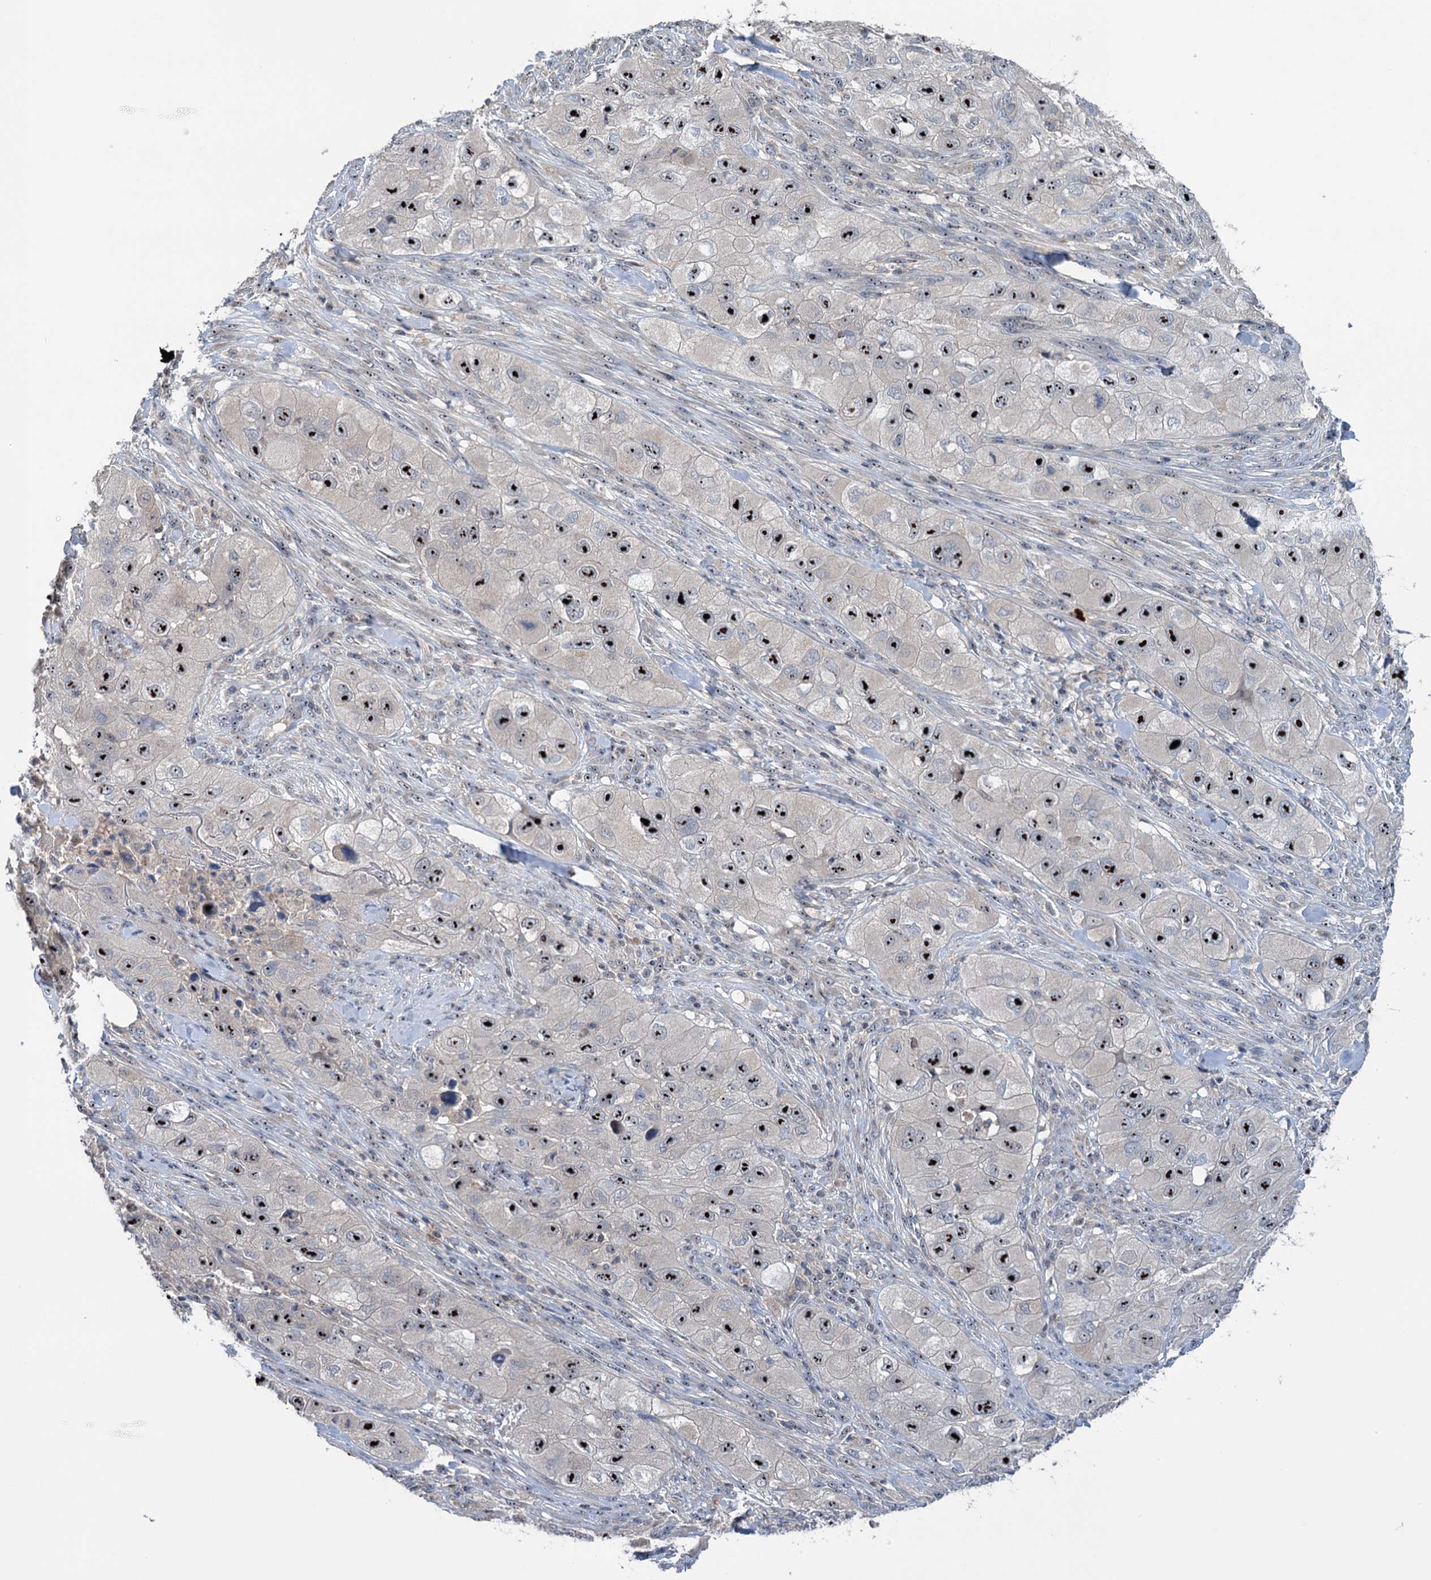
{"staining": {"intensity": "strong", "quantity": "25%-75%", "location": "nuclear"}, "tissue": "skin cancer", "cell_type": "Tumor cells", "image_type": "cancer", "snomed": [{"axis": "morphology", "description": "Squamous cell carcinoma, NOS"}, {"axis": "topography", "description": "Skin"}, {"axis": "topography", "description": "Subcutis"}], "caption": "The histopathology image displays a brown stain indicating the presence of a protein in the nuclear of tumor cells in skin cancer.", "gene": "HTR3B", "patient": {"sex": "male", "age": 73}}